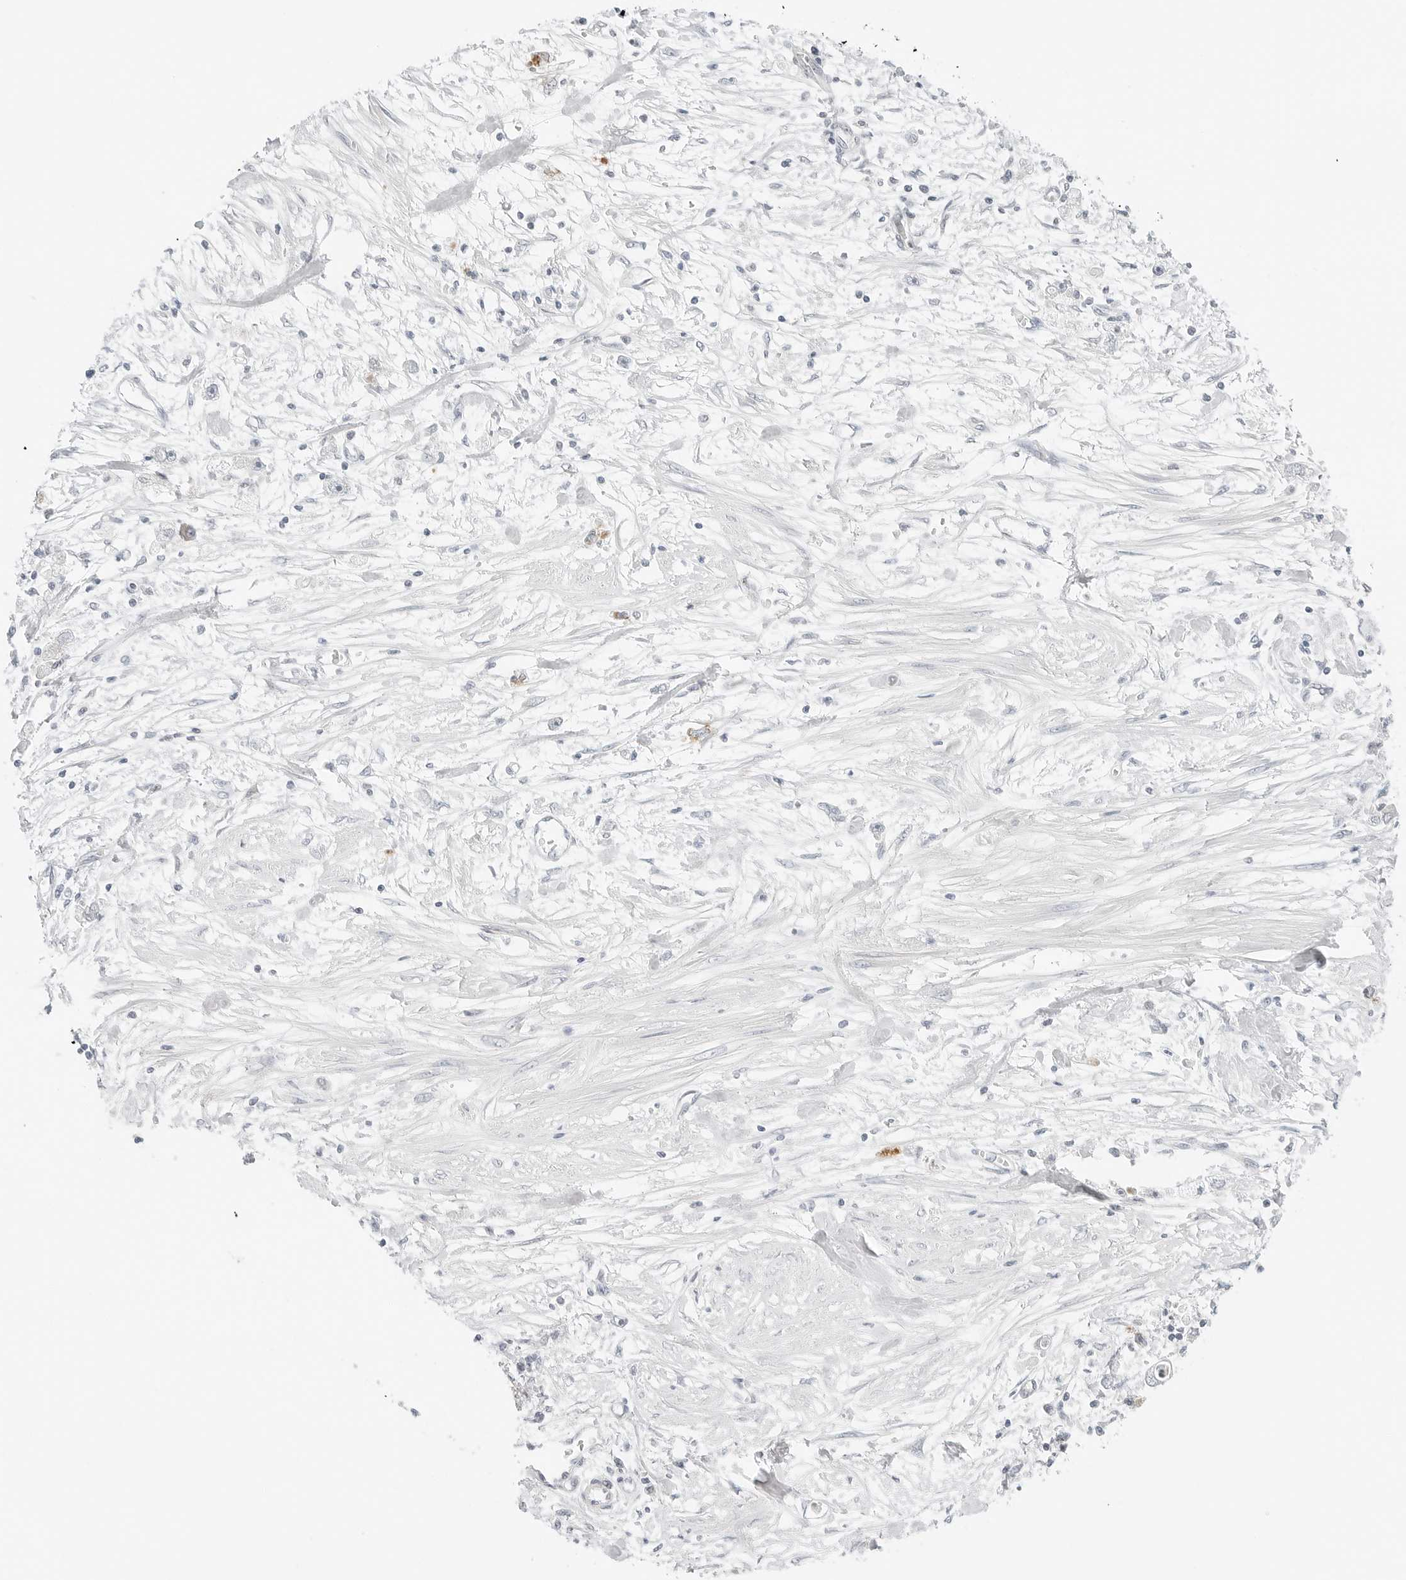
{"staining": {"intensity": "negative", "quantity": "none", "location": "none"}, "tissue": "stomach cancer", "cell_type": "Tumor cells", "image_type": "cancer", "snomed": [{"axis": "morphology", "description": "Adenocarcinoma, NOS"}, {"axis": "topography", "description": "Stomach"}], "caption": "Tumor cells show no significant protein expression in stomach cancer (adenocarcinoma). (Stains: DAB (3,3'-diaminobenzidine) immunohistochemistry (IHC) with hematoxylin counter stain, Microscopy: brightfield microscopy at high magnification).", "gene": "IQCC", "patient": {"sex": "female", "age": 59}}